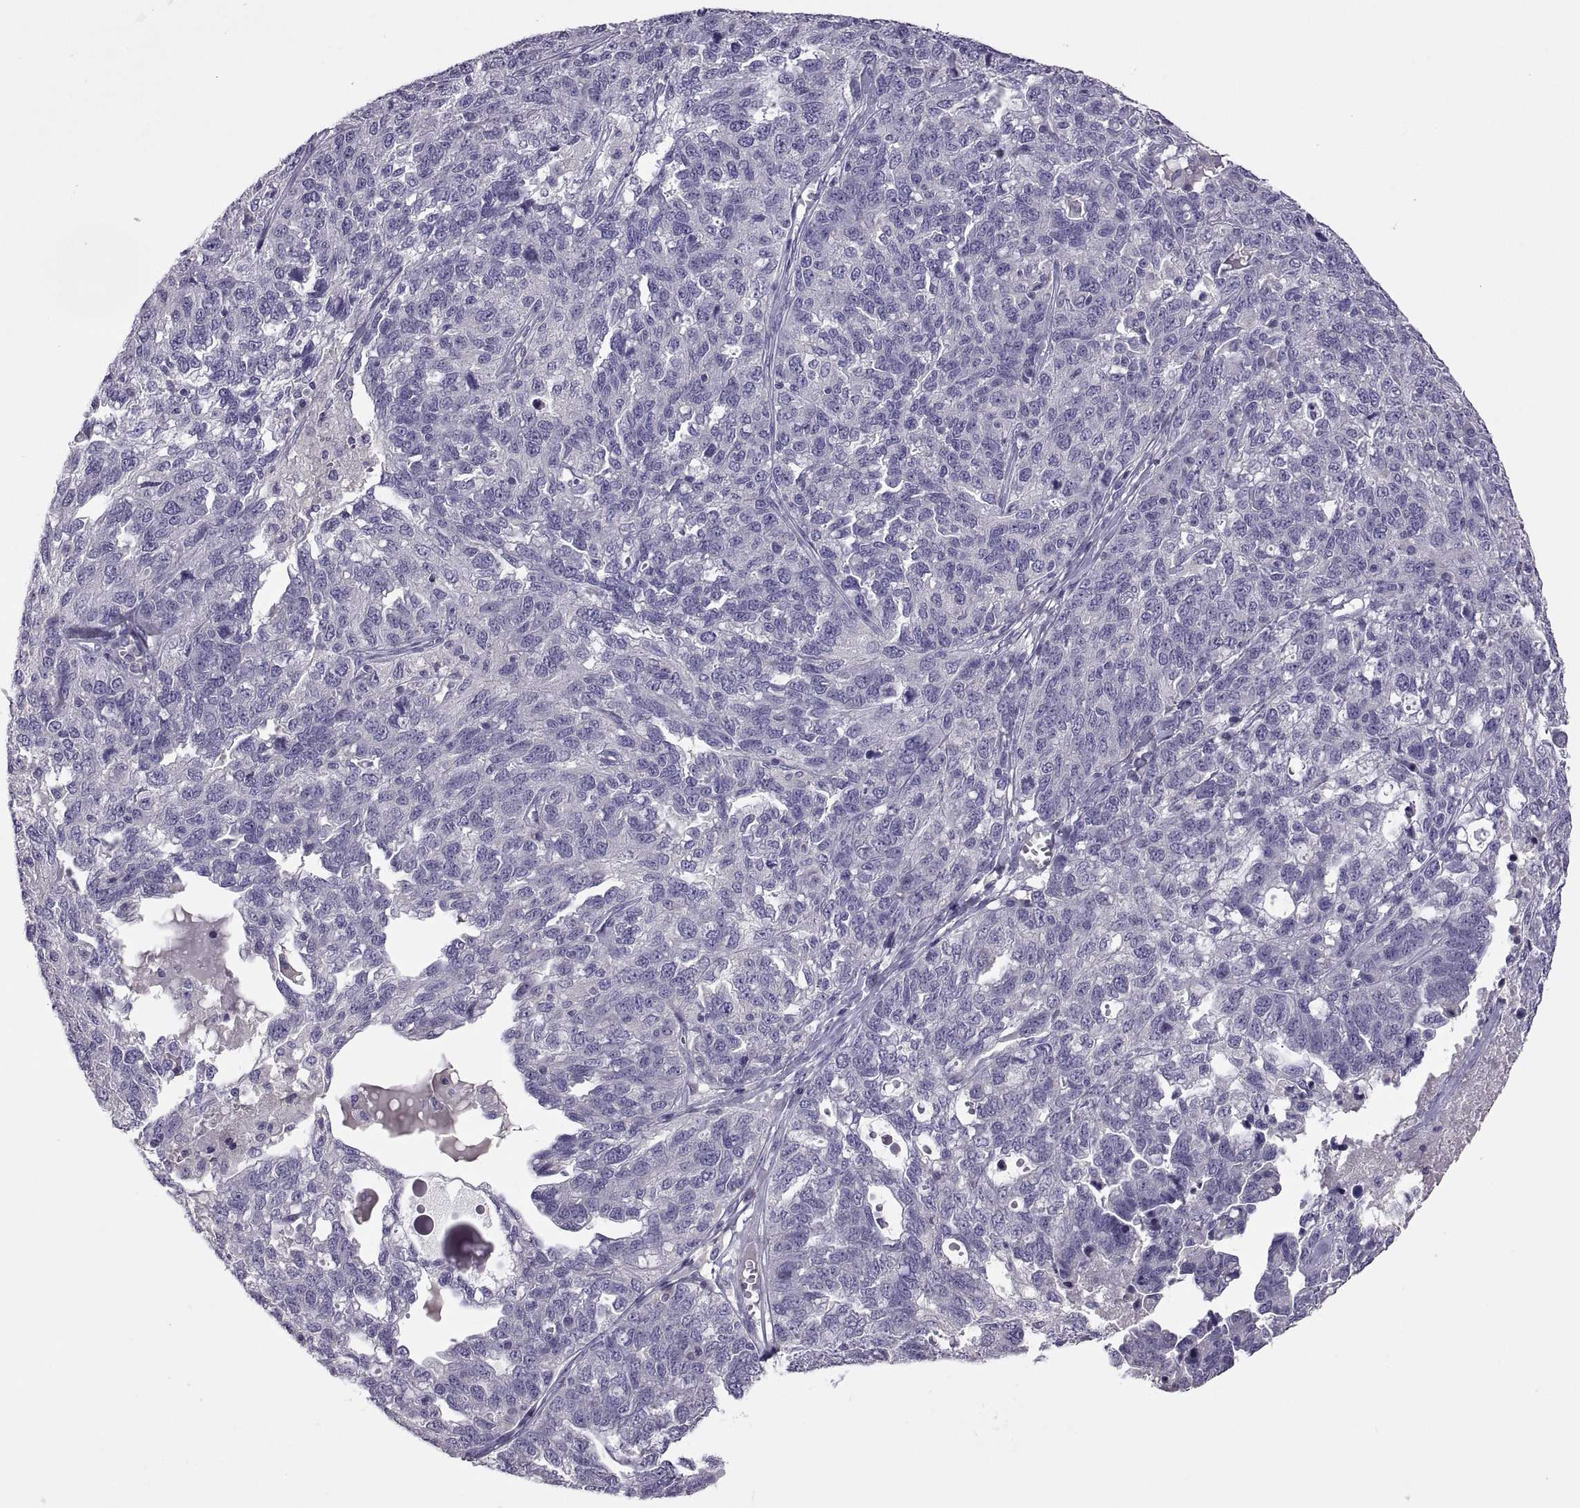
{"staining": {"intensity": "negative", "quantity": "none", "location": "none"}, "tissue": "ovarian cancer", "cell_type": "Tumor cells", "image_type": "cancer", "snomed": [{"axis": "morphology", "description": "Cystadenocarcinoma, serous, NOS"}, {"axis": "topography", "description": "Ovary"}], "caption": "High power microscopy micrograph of an immunohistochemistry histopathology image of ovarian cancer (serous cystadenocarcinoma), revealing no significant staining in tumor cells. The staining is performed using DAB (3,3'-diaminobenzidine) brown chromogen with nuclei counter-stained in using hematoxylin.", "gene": "TBX19", "patient": {"sex": "female", "age": 71}}